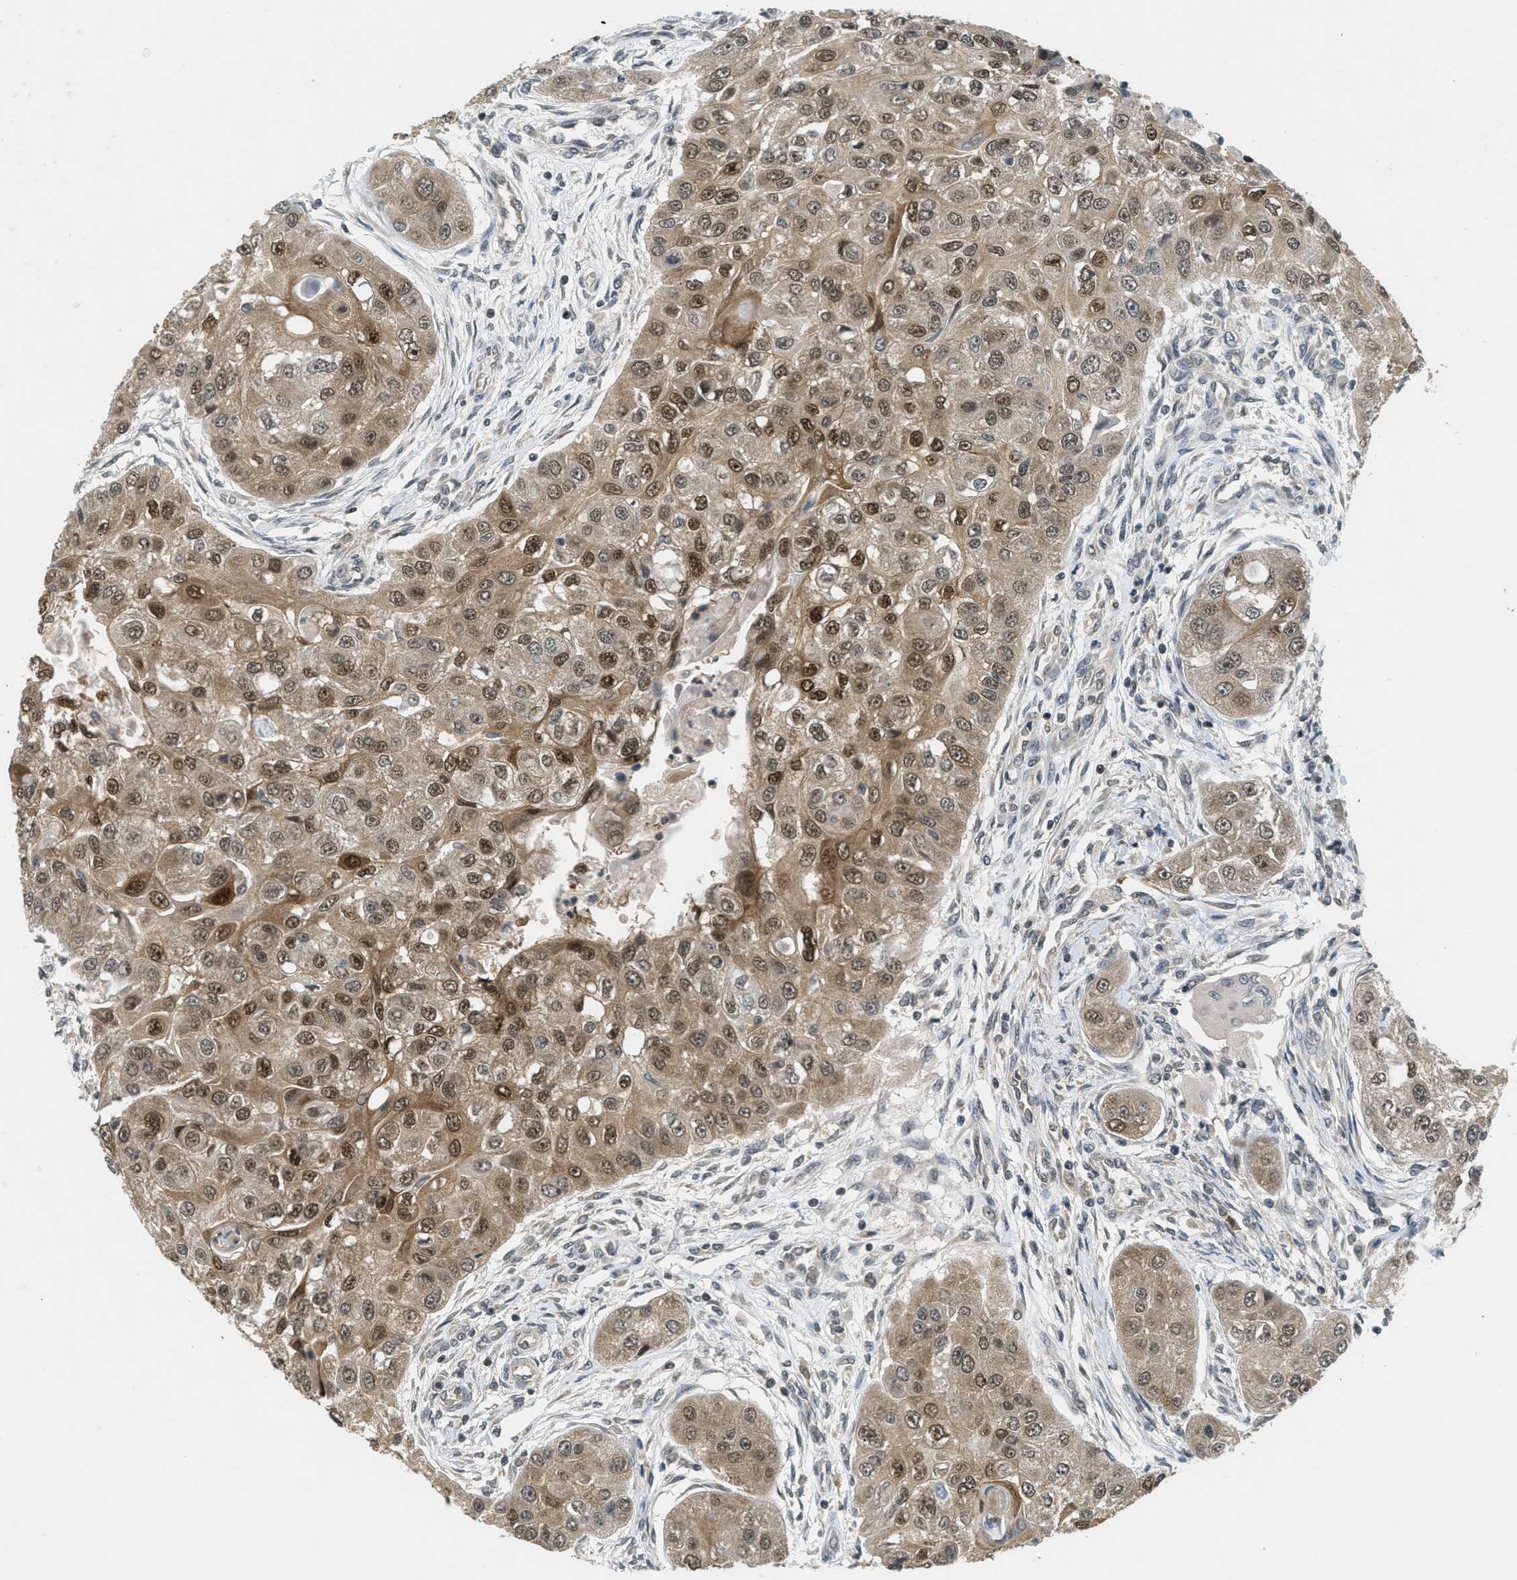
{"staining": {"intensity": "moderate", "quantity": ">75%", "location": "cytoplasmic/membranous,nuclear"}, "tissue": "head and neck cancer", "cell_type": "Tumor cells", "image_type": "cancer", "snomed": [{"axis": "morphology", "description": "Normal tissue, NOS"}, {"axis": "morphology", "description": "Squamous cell carcinoma, NOS"}, {"axis": "topography", "description": "Skeletal muscle"}, {"axis": "topography", "description": "Head-Neck"}], "caption": "Brown immunohistochemical staining in human squamous cell carcinoma (head and neck) displays moderate cytoplasmic/membranous and nuclear staining in approximately >75% of tumor cells. (Stains: DAB (3,3'-diaminobenzidine) in brown, nuclei in blue, Microscopy: brightfield microscopy at high magnification).", "gene": "DNAJB1", "patient": {"sex": "male", "age": 51}}